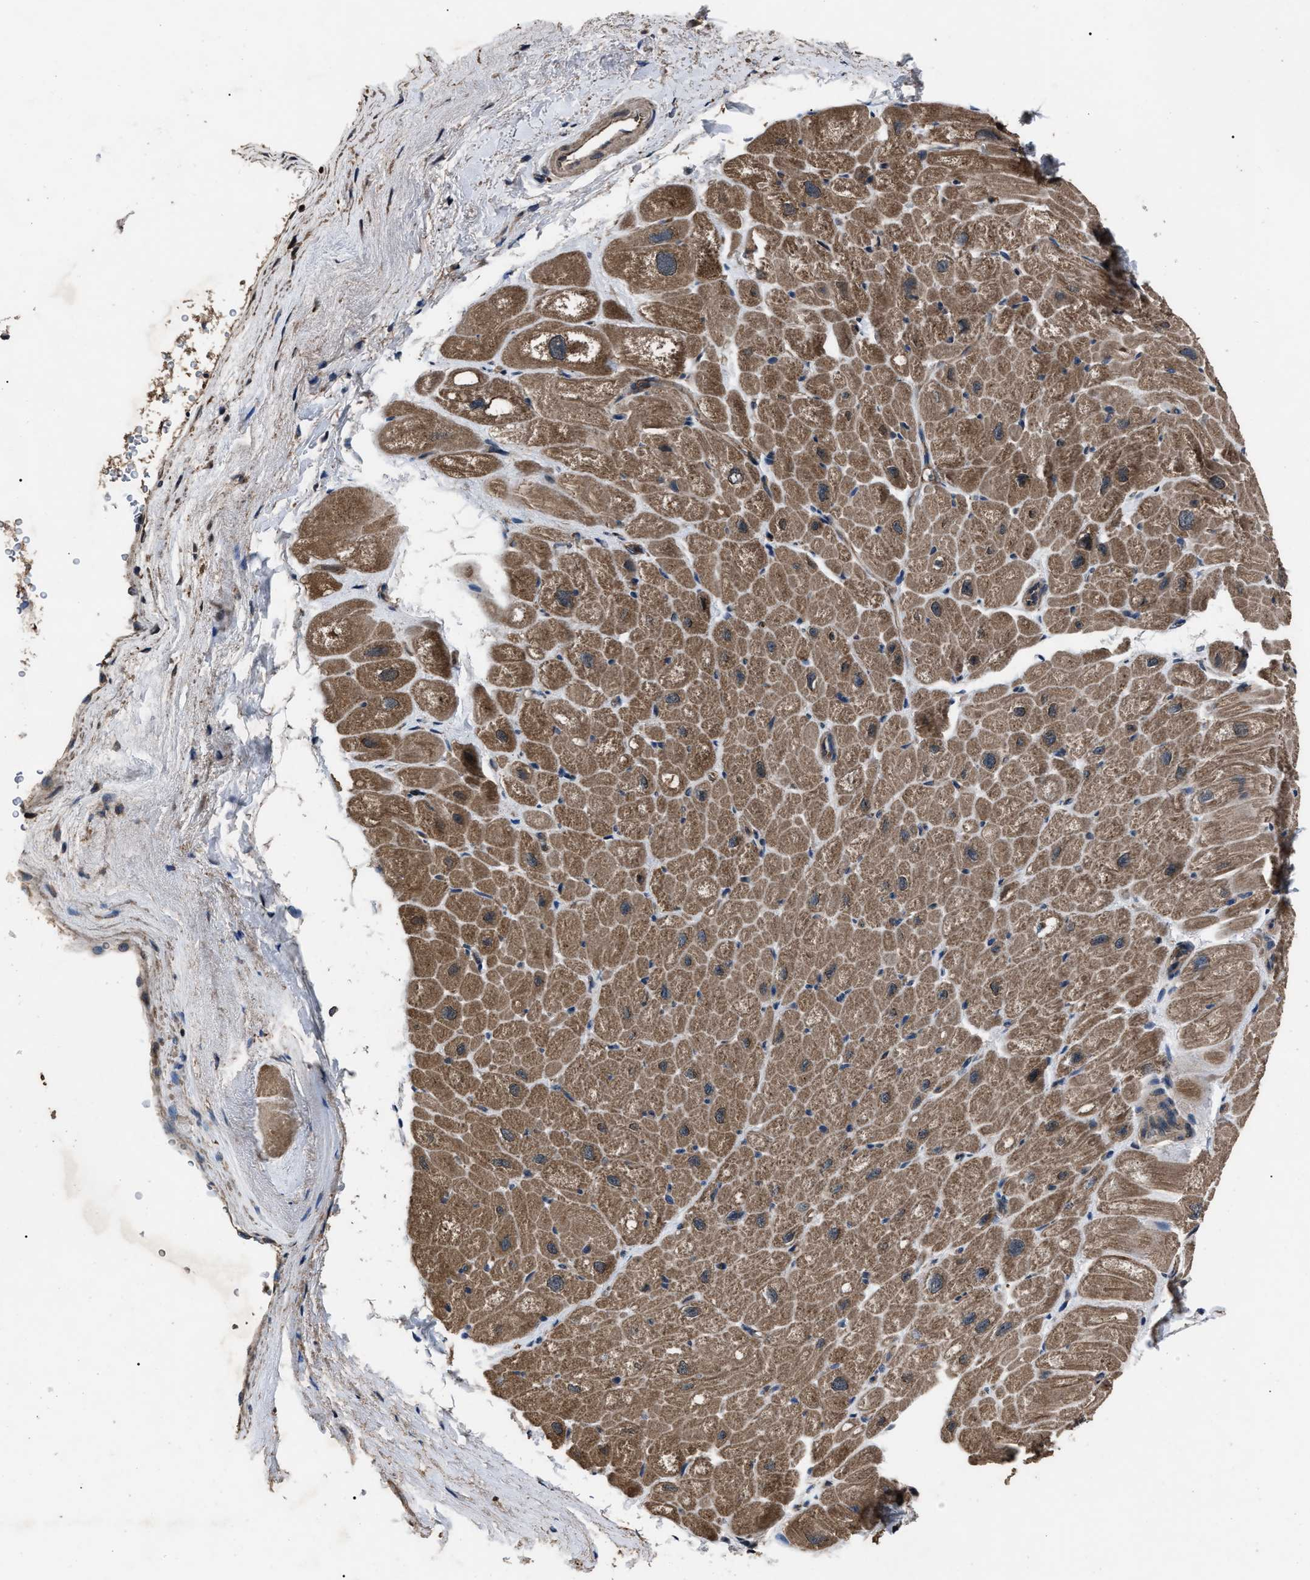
{"staining": {"intensity": "moderate", "quantity": ">75%", "location": "cytoplasmic/membranous"}, "tissue": "heart muscle", "cell_type": "Cardiomyocytes", "image_type": "normal", "snomed": [{"axis": "morphology", "description": "Normal tissue, NOS"}, {"axis": "topography", "description": "Heart"}], "caption": "A photomicrograph of heart muscle stained for a protein exhibits moderate cytoplasmic/membranous brown staining in cardiomyocytes.", "gene": "RNF216", "patient": {"sex": "male", "age": 49}}